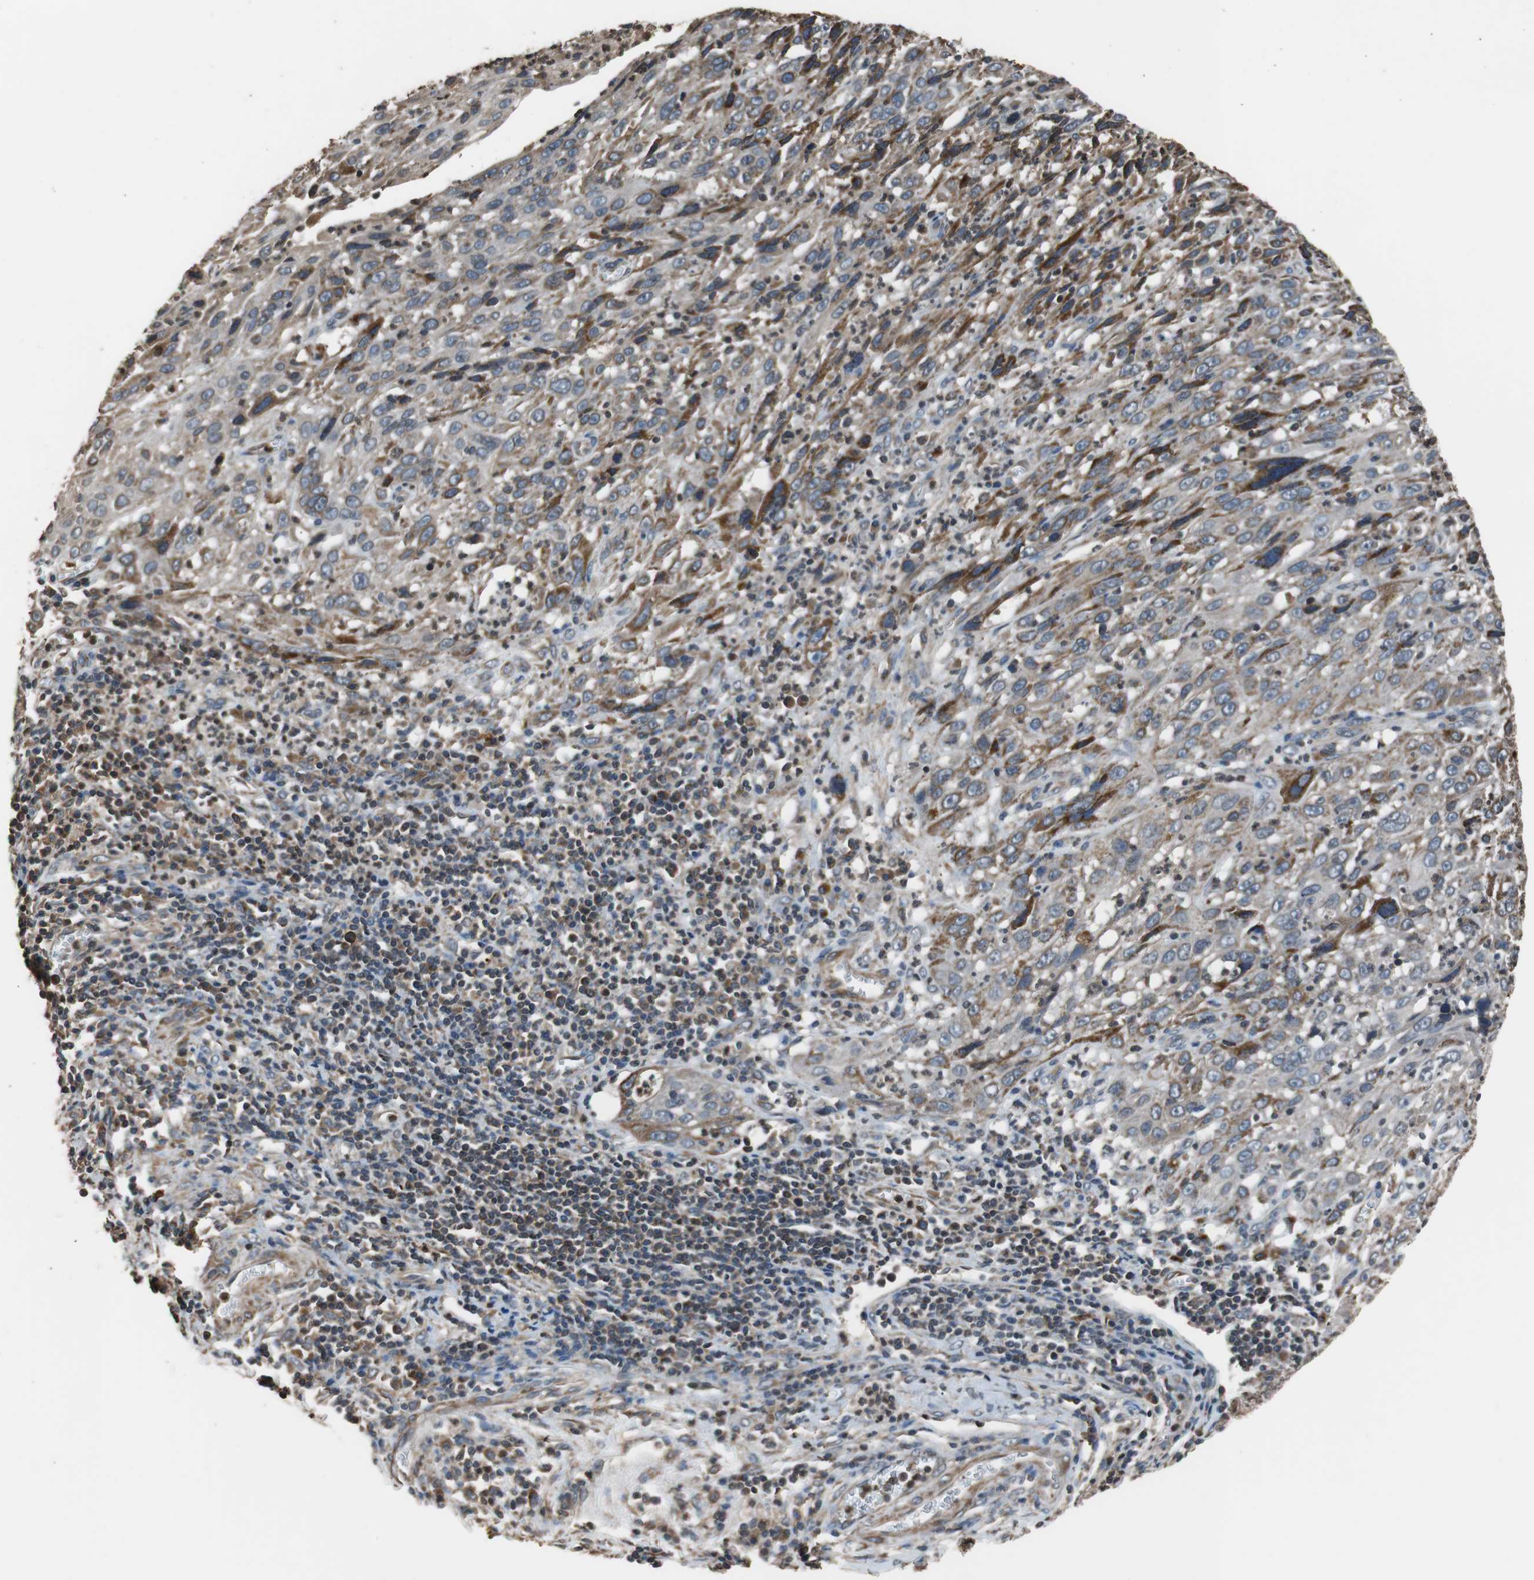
{"staining": {"intensity": "moderate", "quantity": "25%-75%", "location": "cytoplasmic/membranous"}, "tissue": "cervical cancer", "cell_type": "Tumor cells", "image_type": "cancer", "snomed": [{"axis": "morphology", "description": "Squamous cell carcinoma, NOS"}, {"axis": "topography", "description": "Cervix"}], "caption": "This photomicrograph shows IHC staining of cervical cancer, with medium moderate cytoplasmic/membranous positivity in approximately 25%-75% of tumor cells.", "gene": "PITRM1", "patient": {"sex": "female", "age": 32}}